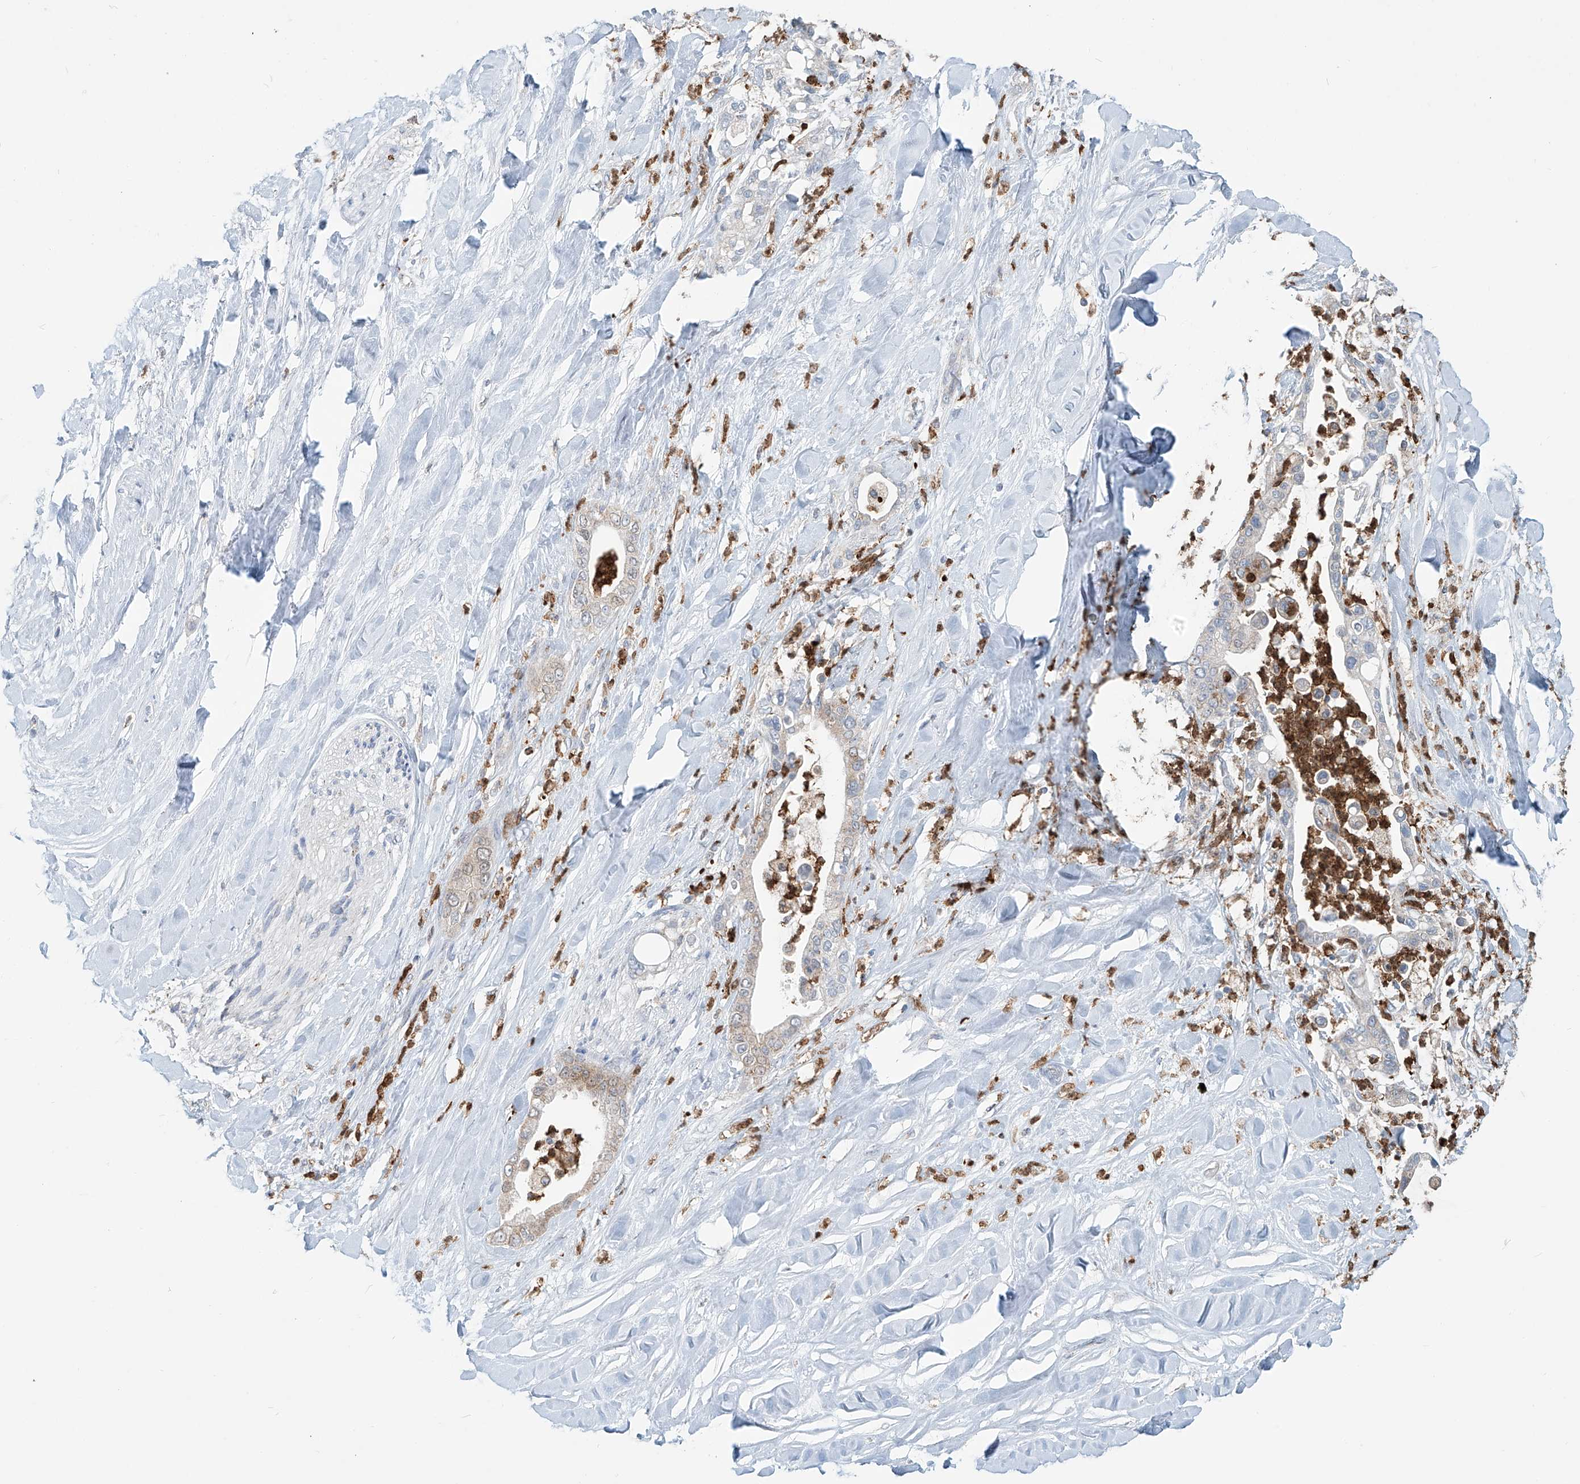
{"staining": {"intensity": "moderate", "quantity": "25%-75%", "location": "cytoplasmic/membranous"}, "tissue": "liver cancer", "cell_type": "Tumor cells", "image_type": "cancer", "snomed": [{"axis": "morphology", "description": "Cholangiocarcinoma"}, {"axis": "topography", "description": "Liver"}], "caption": "Immunohistochemistry (IHC) of liver cancer displays medium levels of moderate cytoplasmic/membranous positivity in about 25%-75% of tumor cells.", "gene": "PTPRA", "patient": {"sex": "female", "age": 54}}